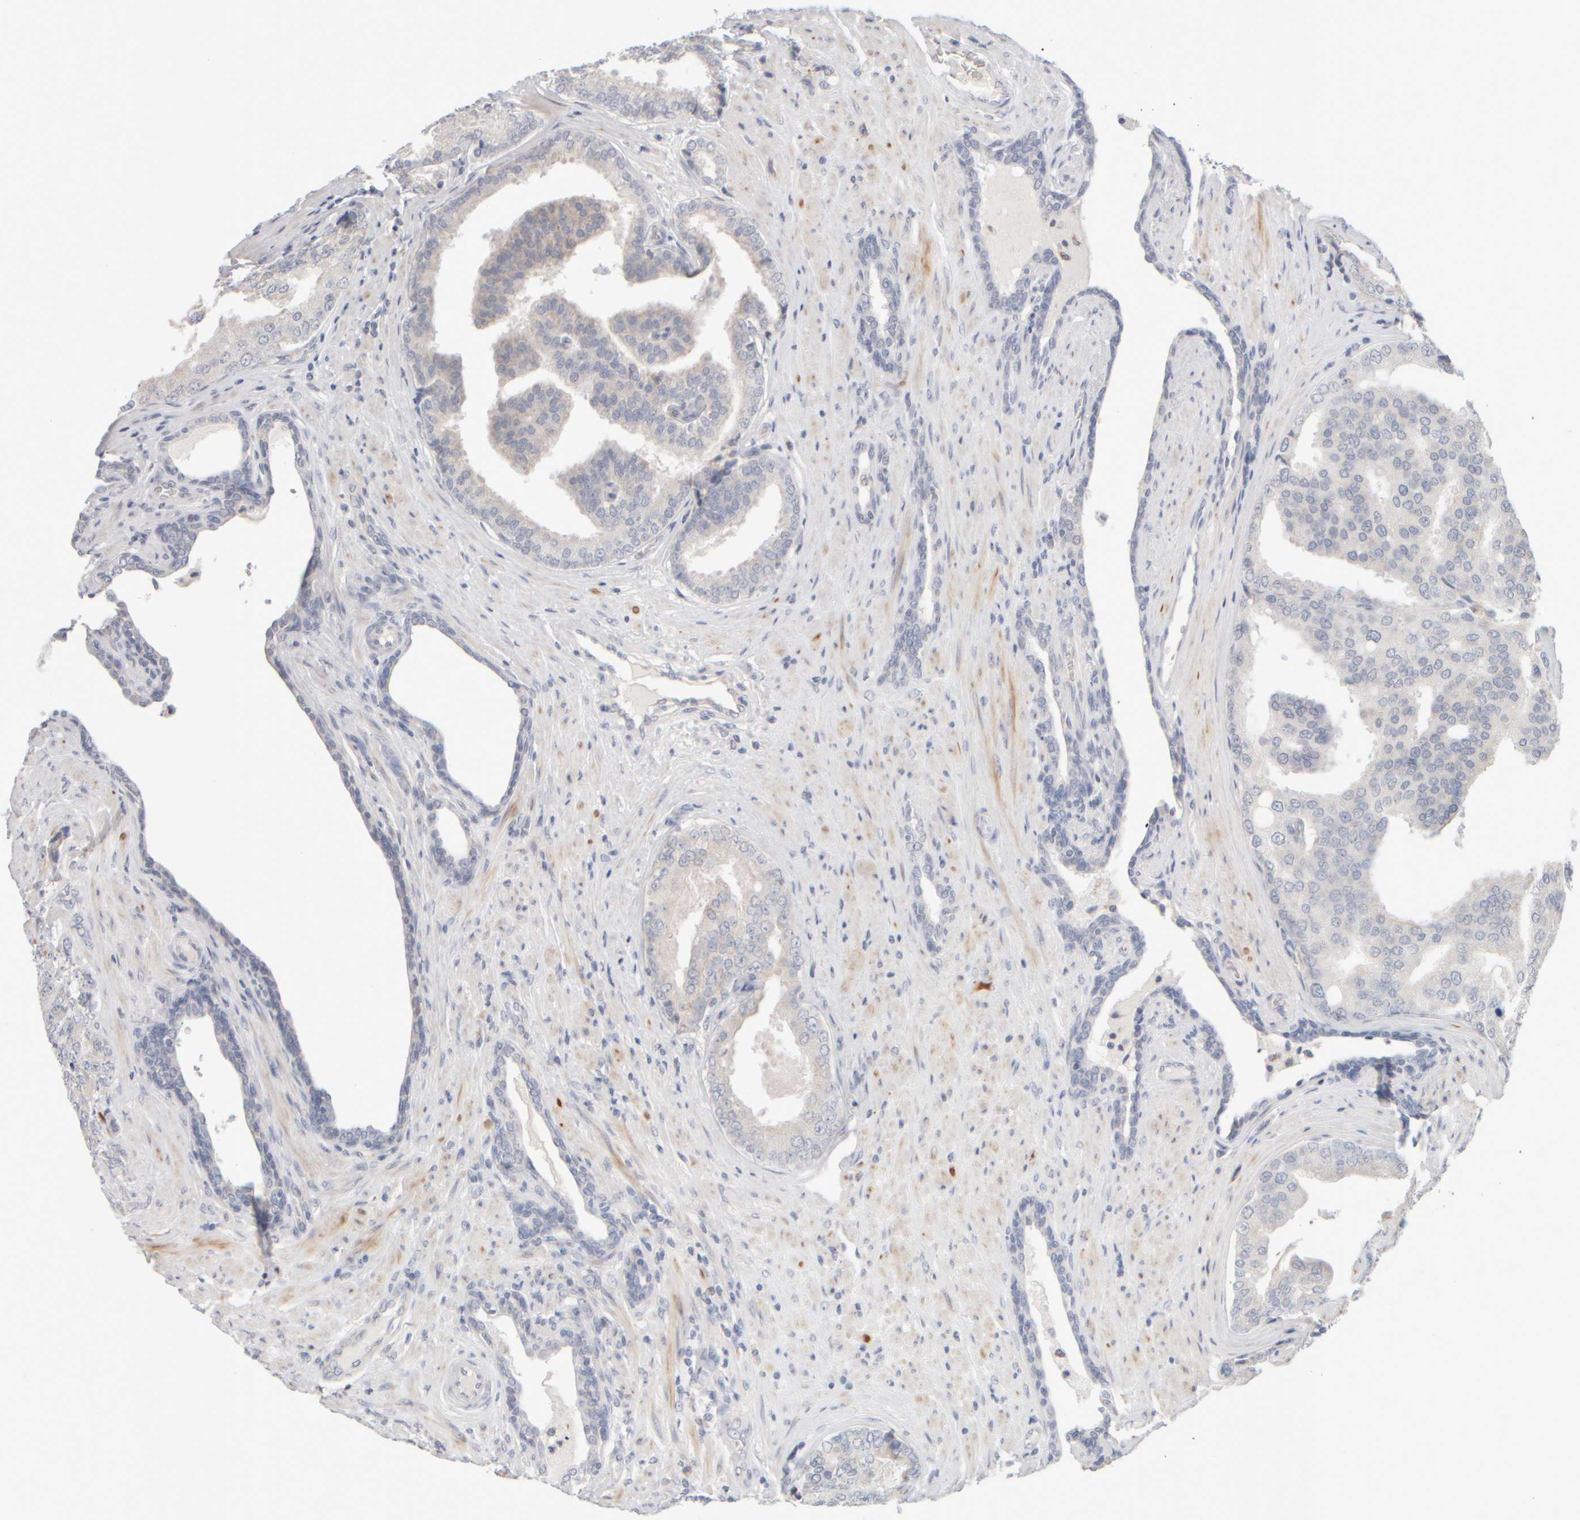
{"staining": {"intensity": "negative", "quantity": "none", "location": "none"}, "tissue": "prostate cancer", "cell_type": "Tumor cells", "image_type": "cancer", "snomed": [{"axis": "morphology", "description": "Adenocarcinoma, High grade"}, {"axis": "topography", "description": "Prostate"}], "caption": "Human high-grade adenocarcinoma (prostate) stained for a protein using immunohistochemistry (IHC) reveals no positivity in tumor cells.", "gene": "ZNF112", "patient": {"sex": "male", "age": 50}}